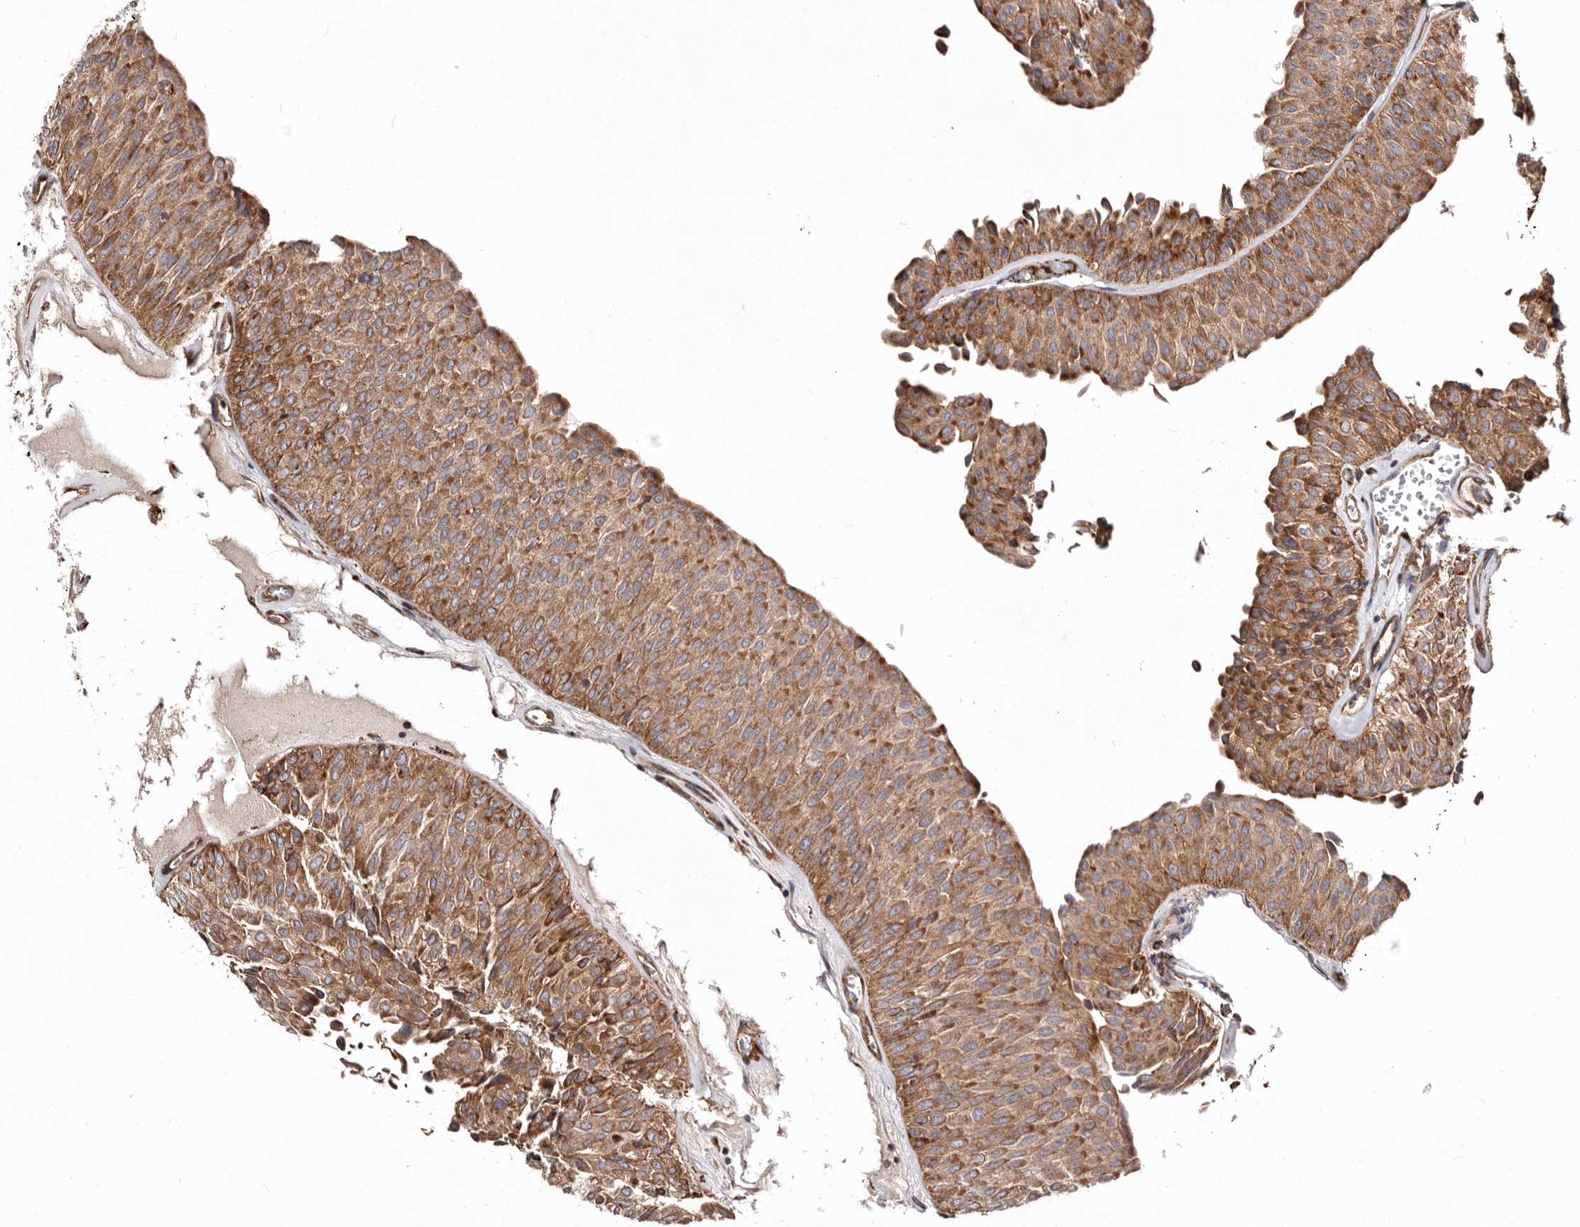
{"staining": {"intensity": "moderate", "quantity": ">75%", "location": "cytoplasmic/membranous"}, "tissue": "urothelial cancer", "cell_type": "Tumor cells", "image_type": "cancer", "snomed": [{"axis": "morphology", "description": "Urothelial carcinoma, Low grade"}, {"axis": "topography", "description": "Urinary bladder"}], "caption": "Tumor cells reveal medium levels of moderate cytoplasmic/membranous staining in approximately >75% of cells in urothelial cancer.", "gene": "LUZP1", "patient": {"sex": "male", "age": 78}}